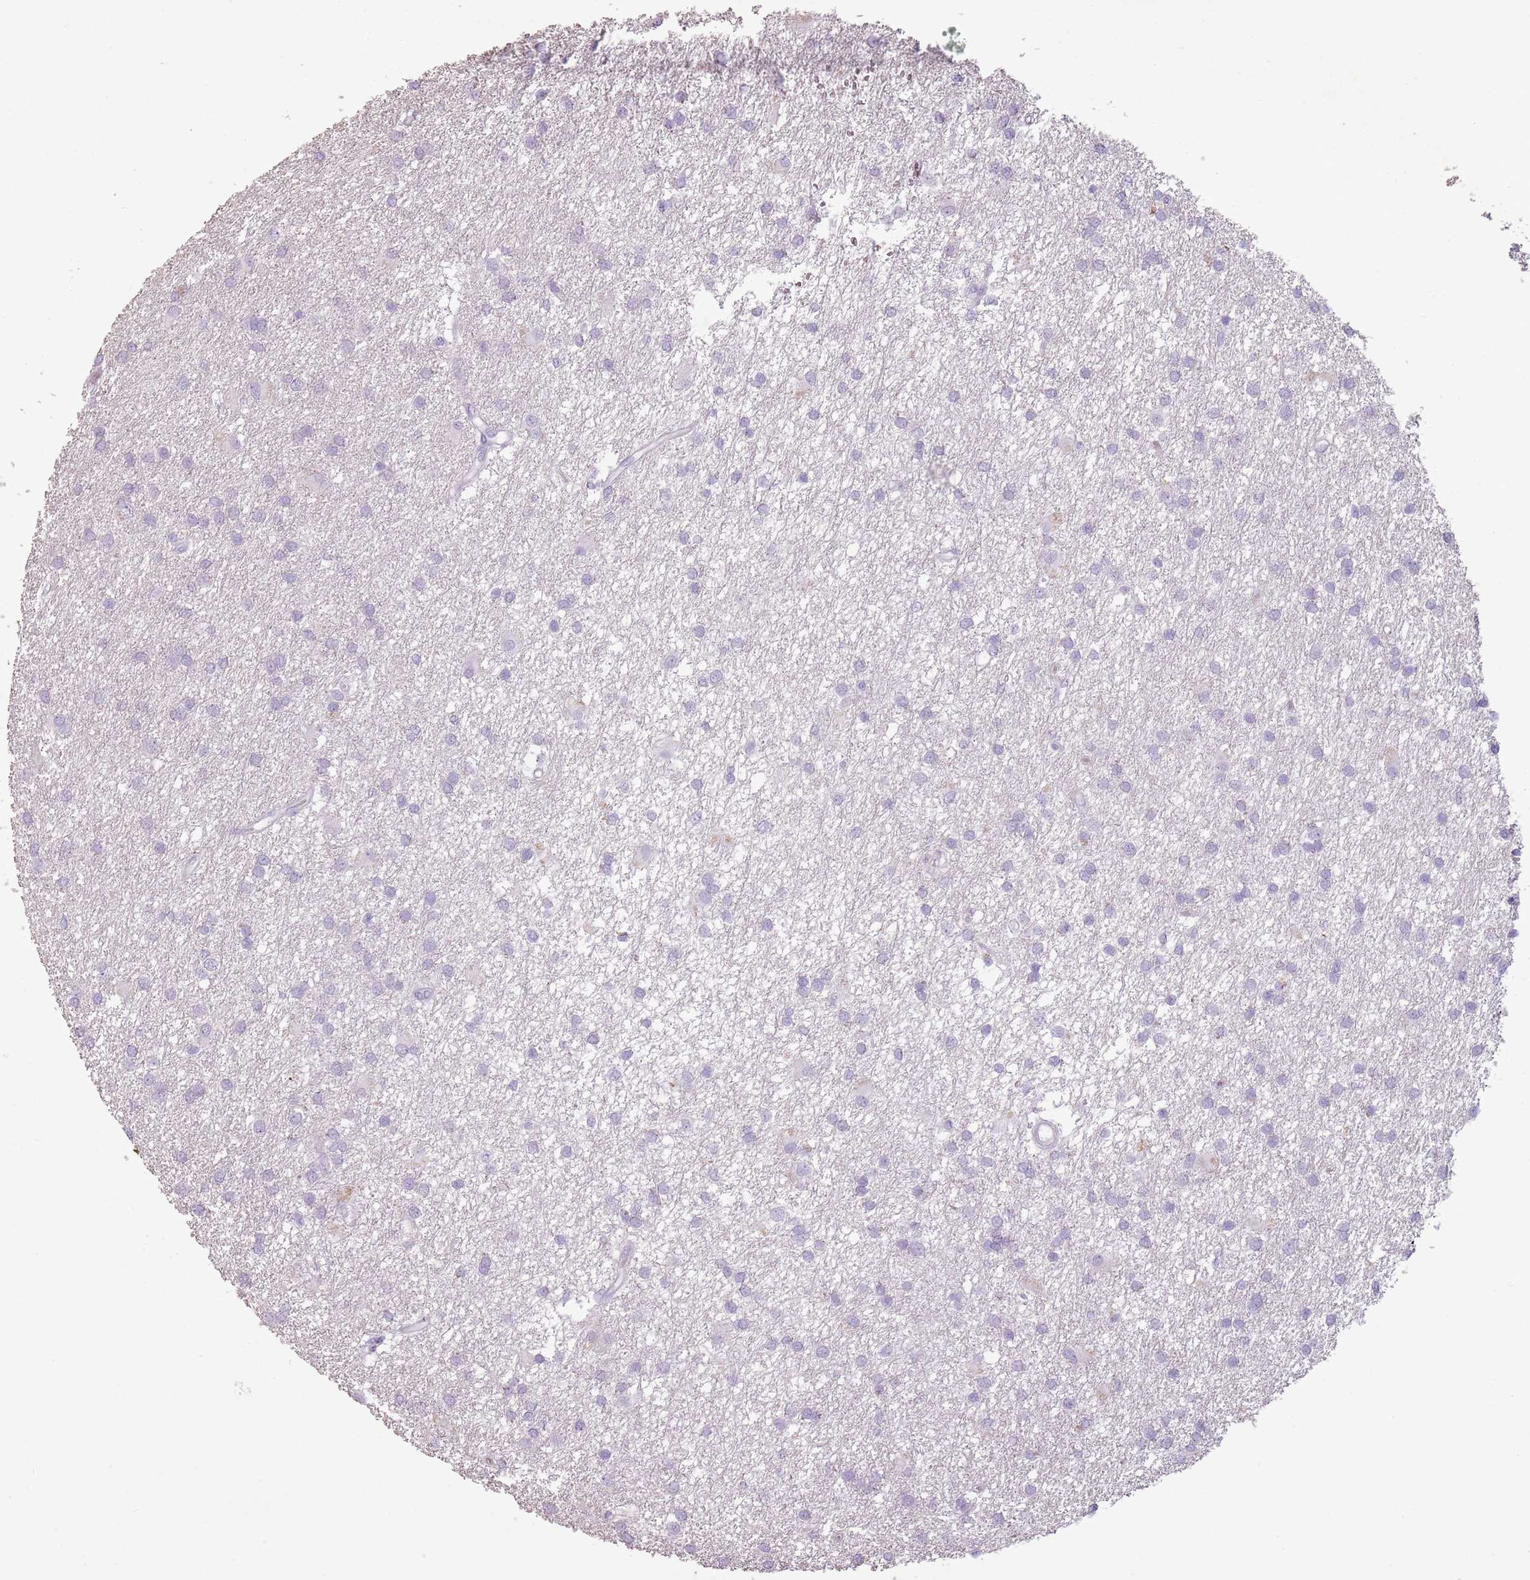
{"staining": {"intensity": "negative", "quantity": "none", "location": "none"}, "tissue": "glioma", "cell_type": "Tumor cells", "image_type": "cancer", "snomed": [{"axis": "morphology", "description": "Glioma, malignant, High grade"}, {"axis": "topography", "description": "Brain"}], "caption": "Tumor cells show no significant protein staining in high-grade glioma (malignant).", "gene": "CELF6", "patient": {"sex": "male", "age": 77}}